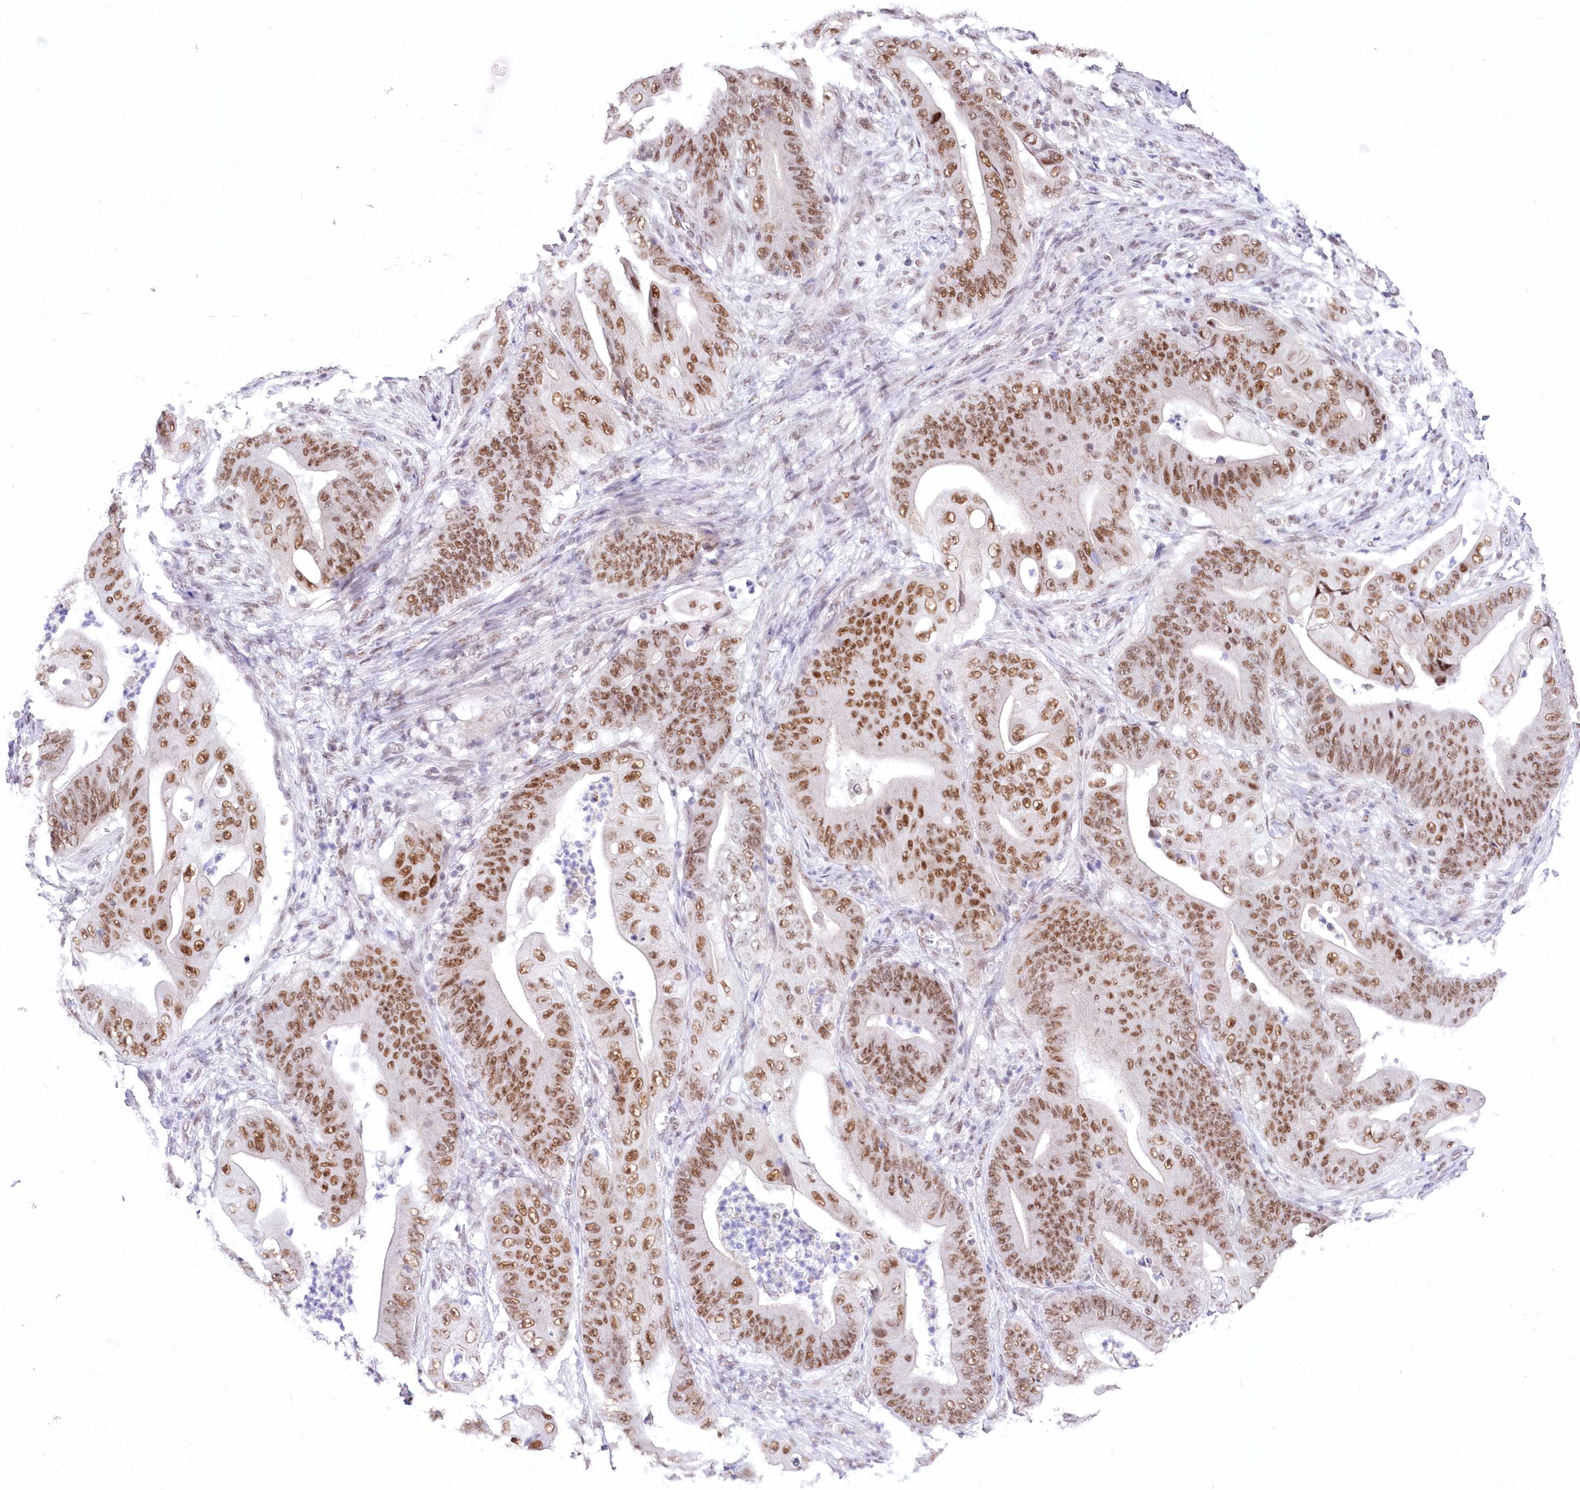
{"staining": {"intensity": "moderate", "quantity": ">75%", "location": "nuclear"}, "tissue": "stomach cancer", "cell_type": "Tumor cells", "image_type": "cancer", "snomed": [{"axis": "morphology", "description": "Adenocarcinoma, NOS"}, {"axis": "topography", "description": "Stomach"}], "caption": "This is a photomicrograph of immunohistochemistry (IHC) staining of adenocarcinoma (stomach), which shows moderate expression in the nuclear of tumor cells.", "gene": "NSUN2", "patient": {"sex": "female", "age": 73}}